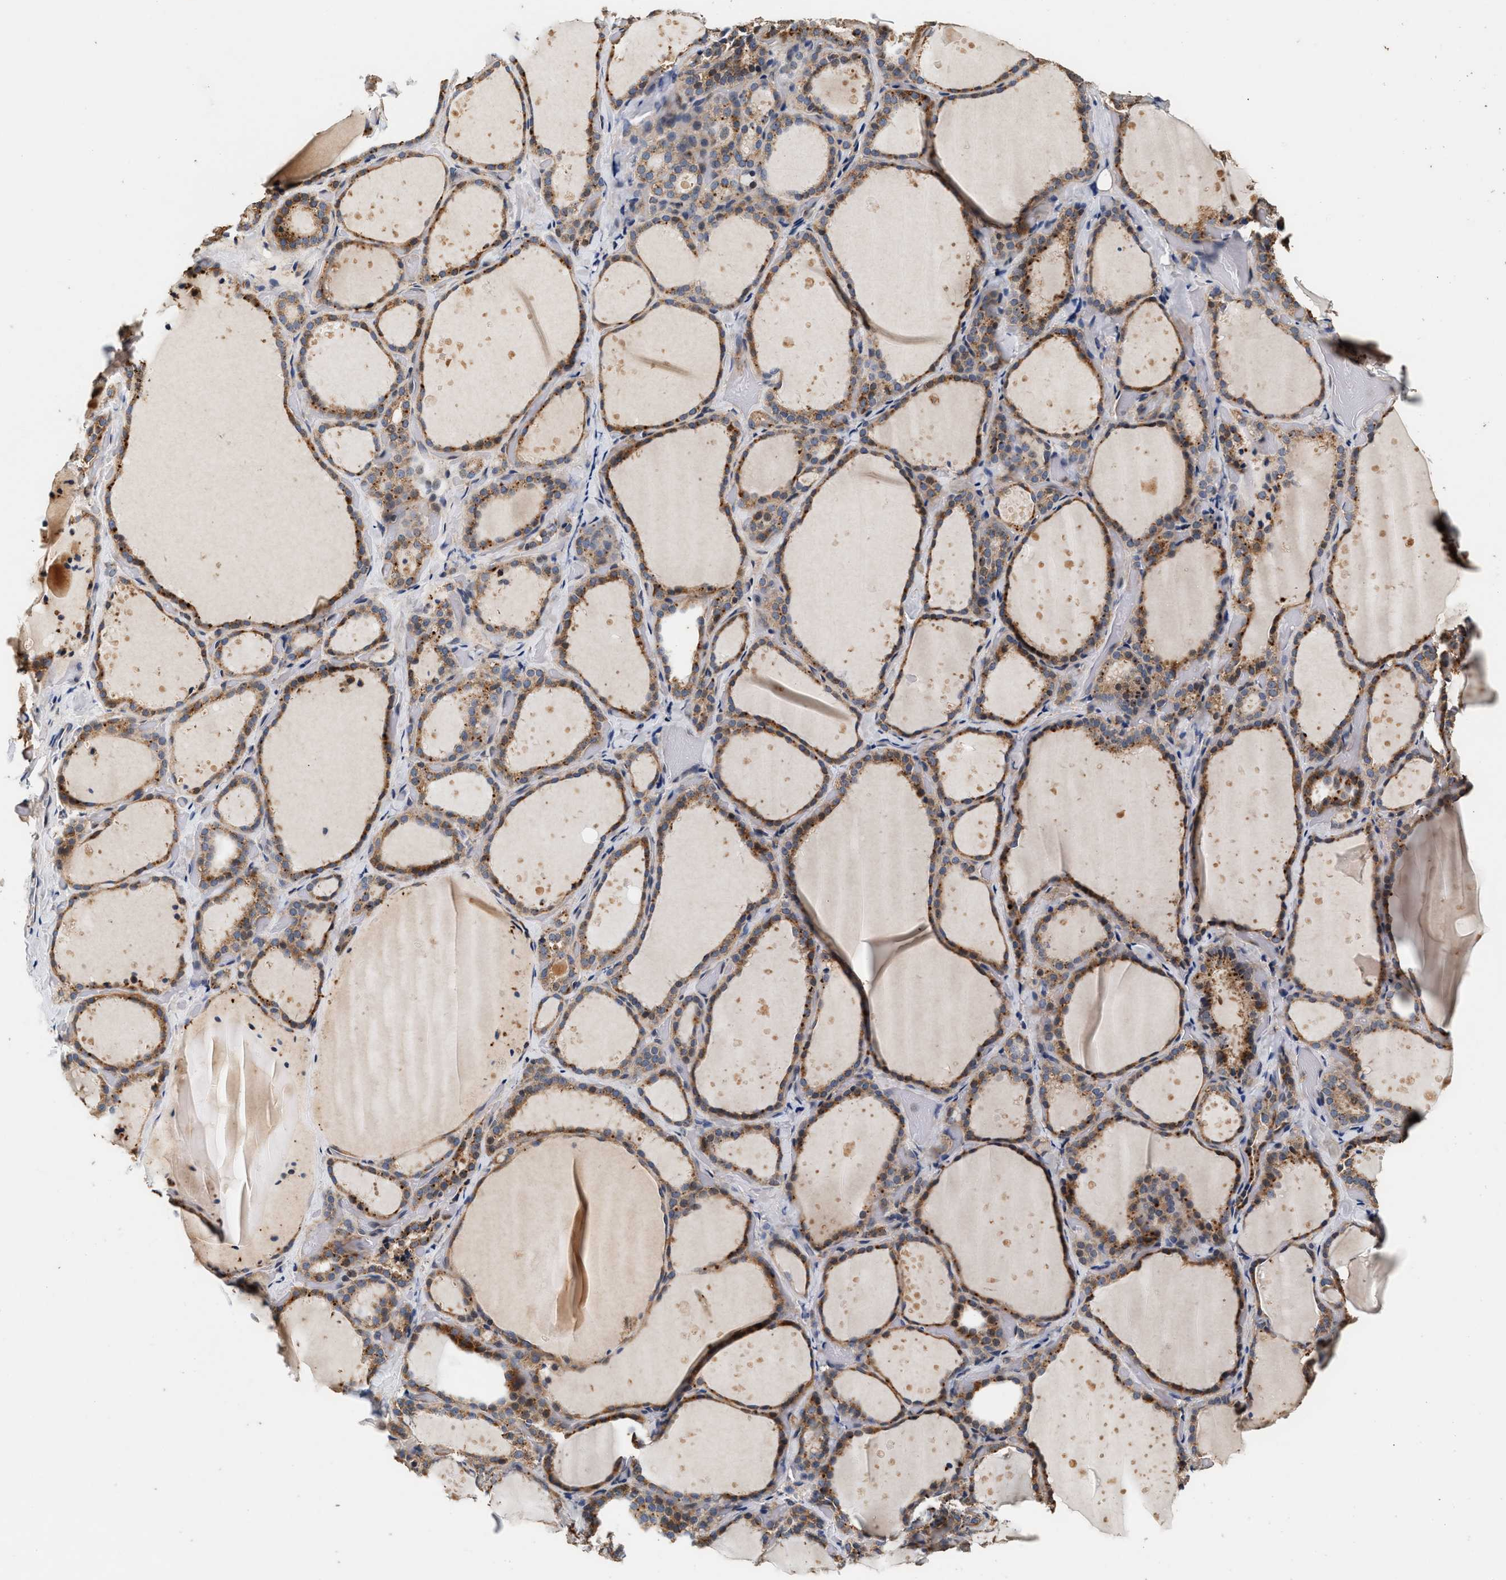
{"staining": {"intensity": "moderate", "quantity": ">75%", "location": "cytoplasmic/membranous"}, "tissue": "thyroid gland", "cell_type": "Glandular cells", "image_type": "normal", "snomed": [{"axis": "morphology", "description": "Normal tissue, NOS"}, {"axis": "topography", "description": "Thyroid gland"}], "caption": "Immunohistochemical staining of normal thyroid gland shows medium levels of moderate cytoplasmic/membranous staining in about >75% of glandular cells. (Brightfield microscopy of DAB IHC at high magnification).", "gene": "PTGR3", "patient": {"sex": "female", "age": 44}}